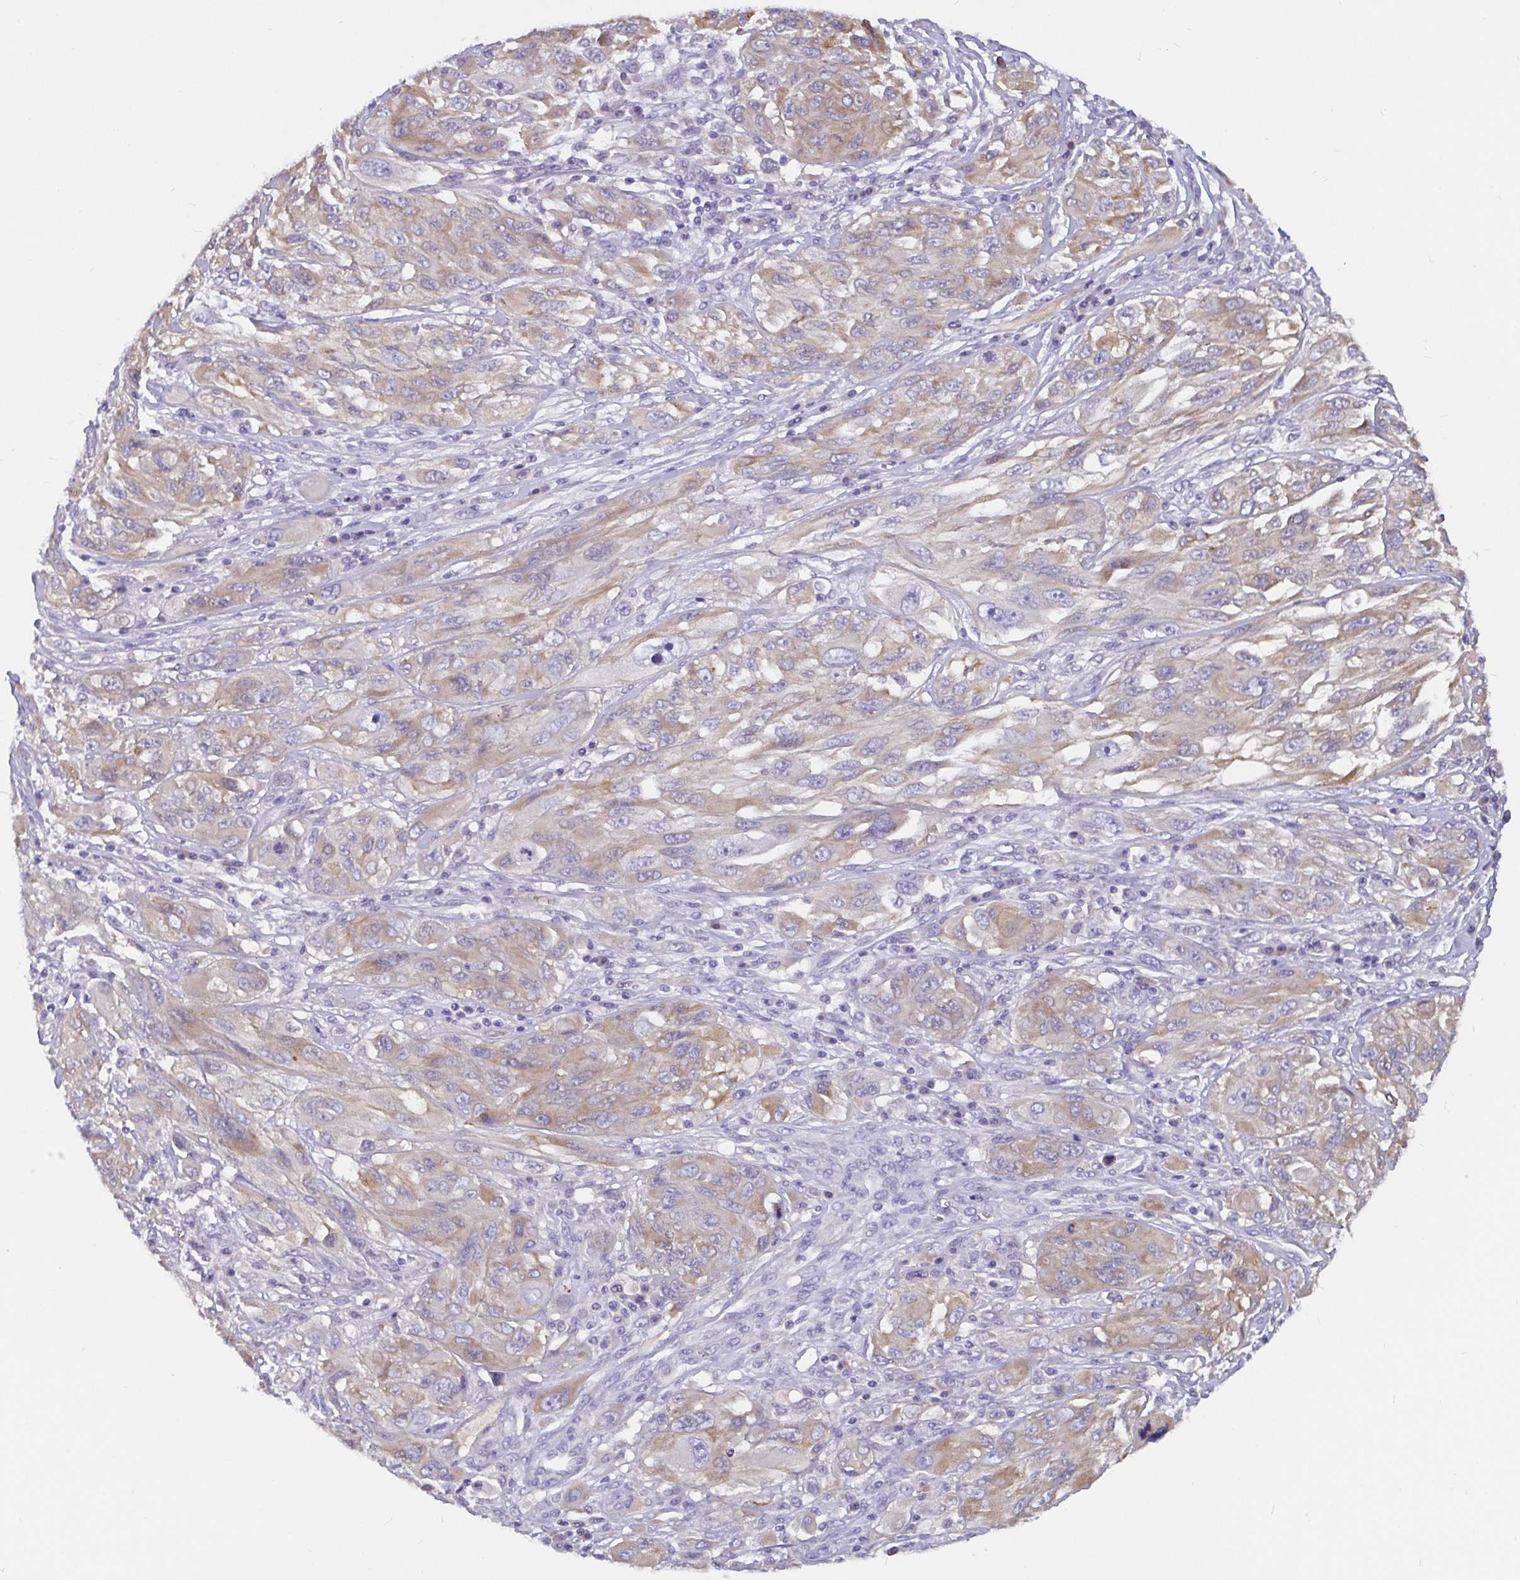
{"staining": {"intensity": "weak", "quantity": ">75%", "location": "cytoplasmic/membranous"}, "tissue": "melanoma", "cell_type": "Tumor cells", "image_type": "cancer", "snomed": [{"axis": "morphology", "description": "Malignant melanoma, NOS"}, {"axis": "topography", "description": "Skin"}], "caption": "Immunohistochemical staining of human melanoma exhibits low levels of weak cytoplasmic/membranous protein expression in approximately >75% of tumor cells.", "gene": "ADAMTS6", "patient": {"sex": "female", "age": 91}}